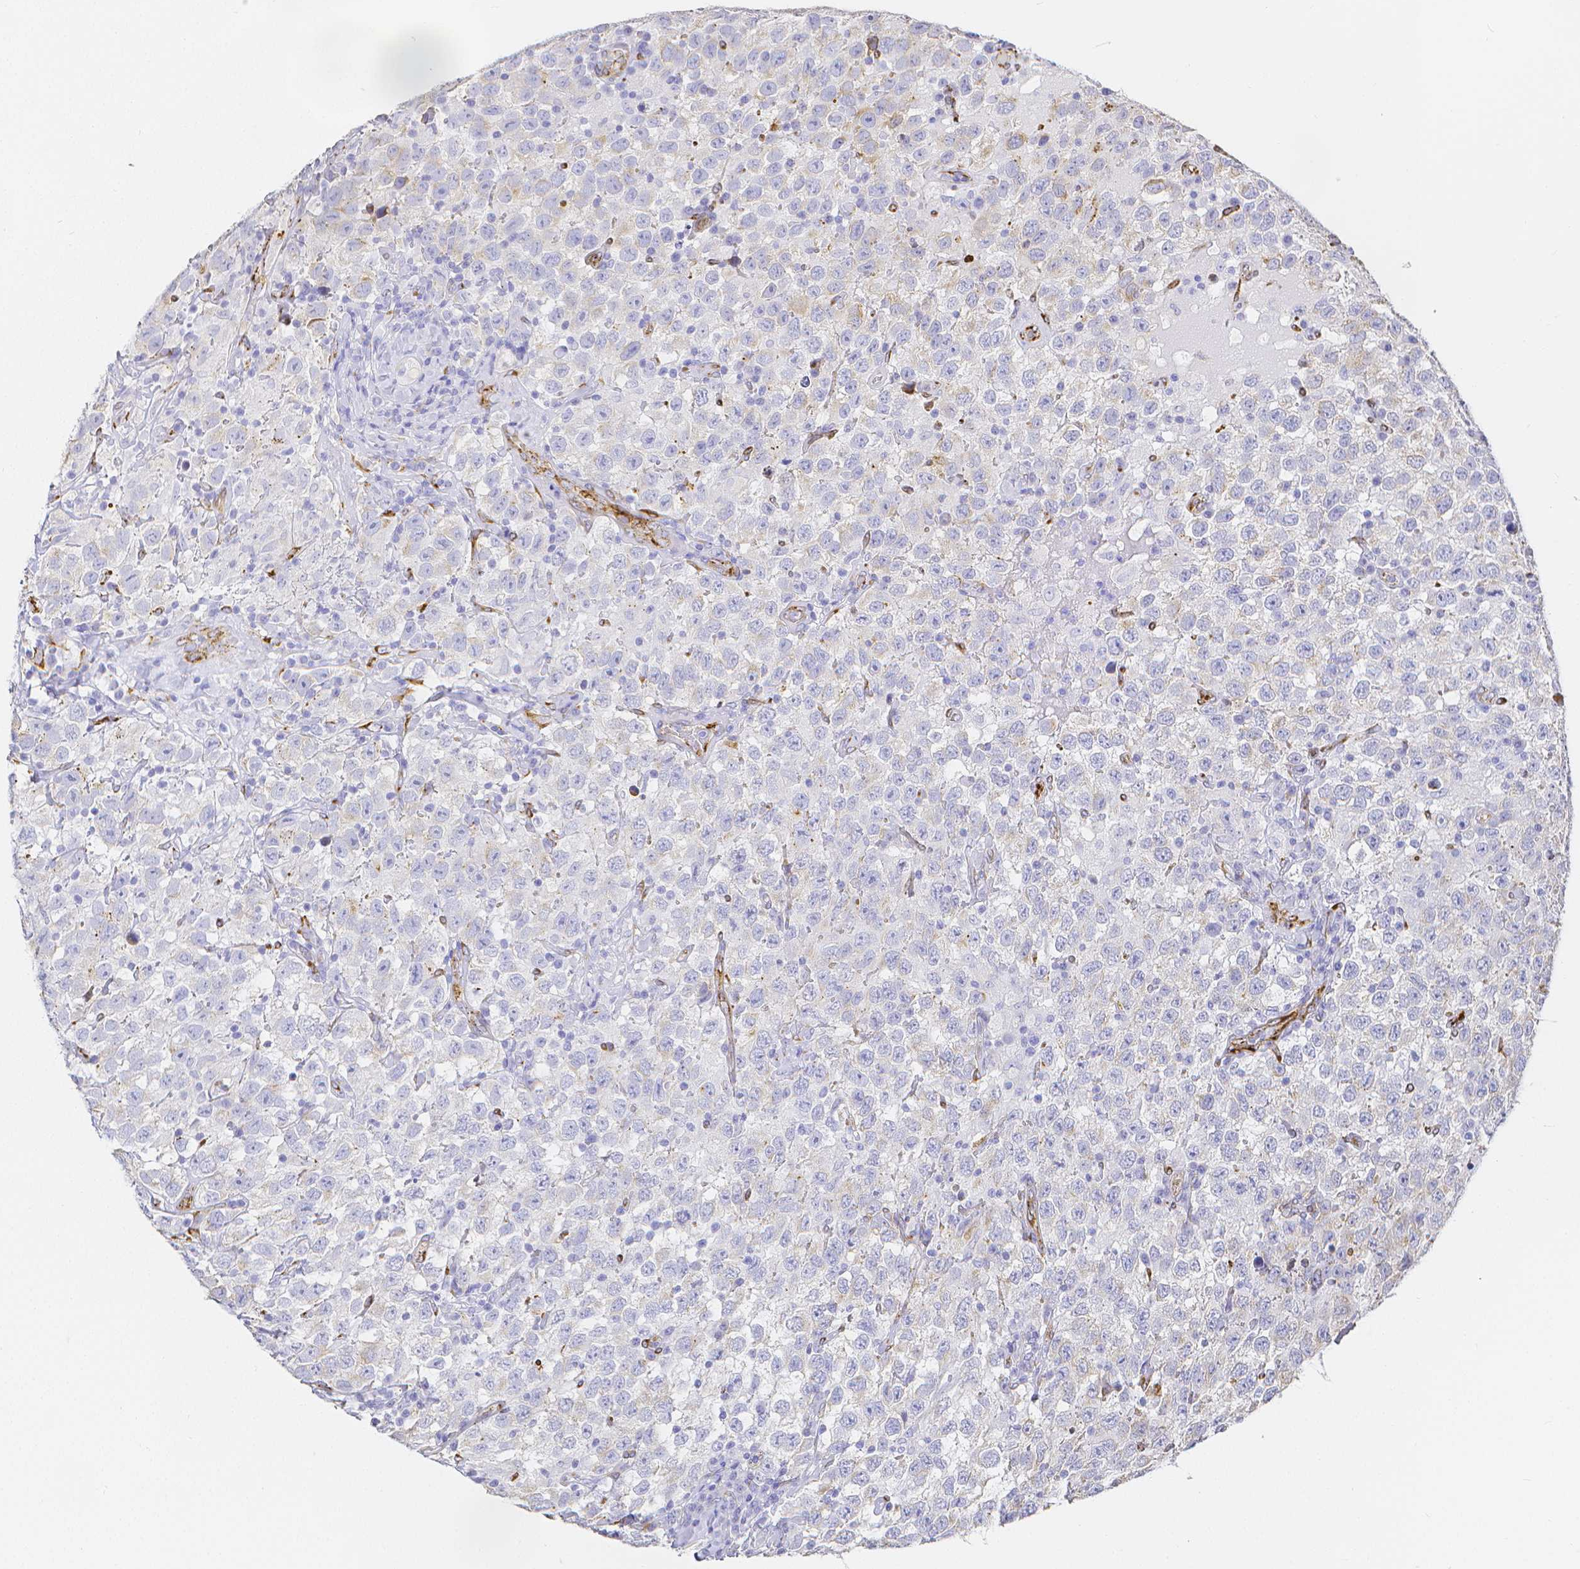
{"staining": {"intensity": "negative", "quantity": "none", "location": "none"}, "tissue": "testis cancer", "cell_type": "Tumor cells", "image_type": "cancer", "snomed": [{"axis": "morphology", "description": "Seminoma, NOS"}, {"axis": "topography", "description": "Testis"}], "caption": "Immunohistochemistry (IHC) image of neoplastic tissue: human testis cancer stained with DAB (3,3'-diaminobenzidine) reveals no significant protein expression in tumor cells.", "gene": "SMURF1", "patient": {"sex": "male", "age": 41}}